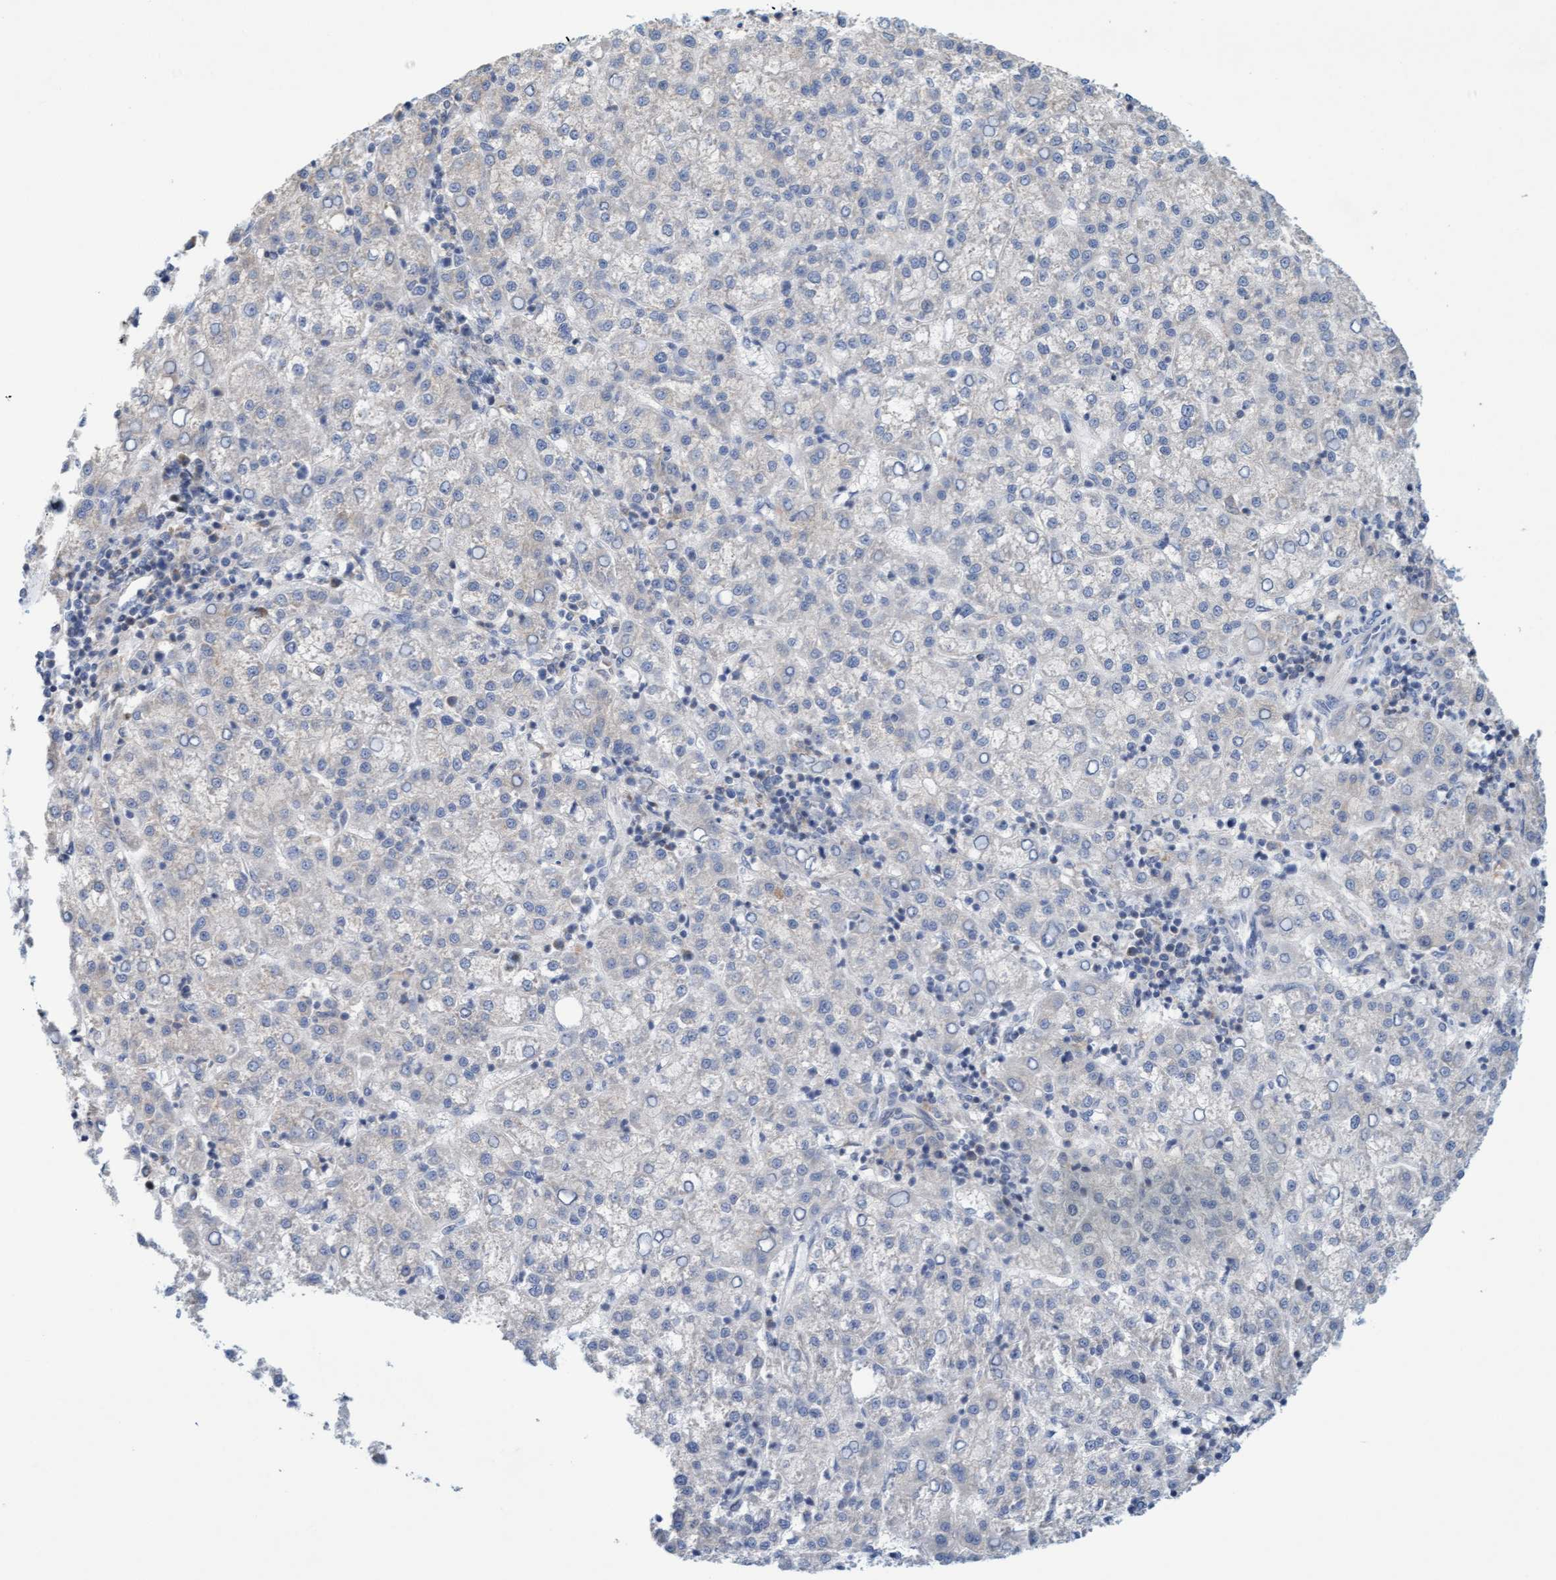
{"staining": {"intensity": "negative", "quantity": "none", "location": "none"}, "tissue": "liver cancer", "cell_type": "Tumor cells", "image_type": "cancer", "snomed": [{"axis": "morphology", "description": "Carcinoma, Hepatocellular, NOS"}, {"axis": "topography", "description": "Liver"}], "caption": "Tumor cells show no significant protein staining in hepatocellular carcinoma (liver).", "gene": "SLC28A3", "patient": {"sex": "female", "age": 58}}